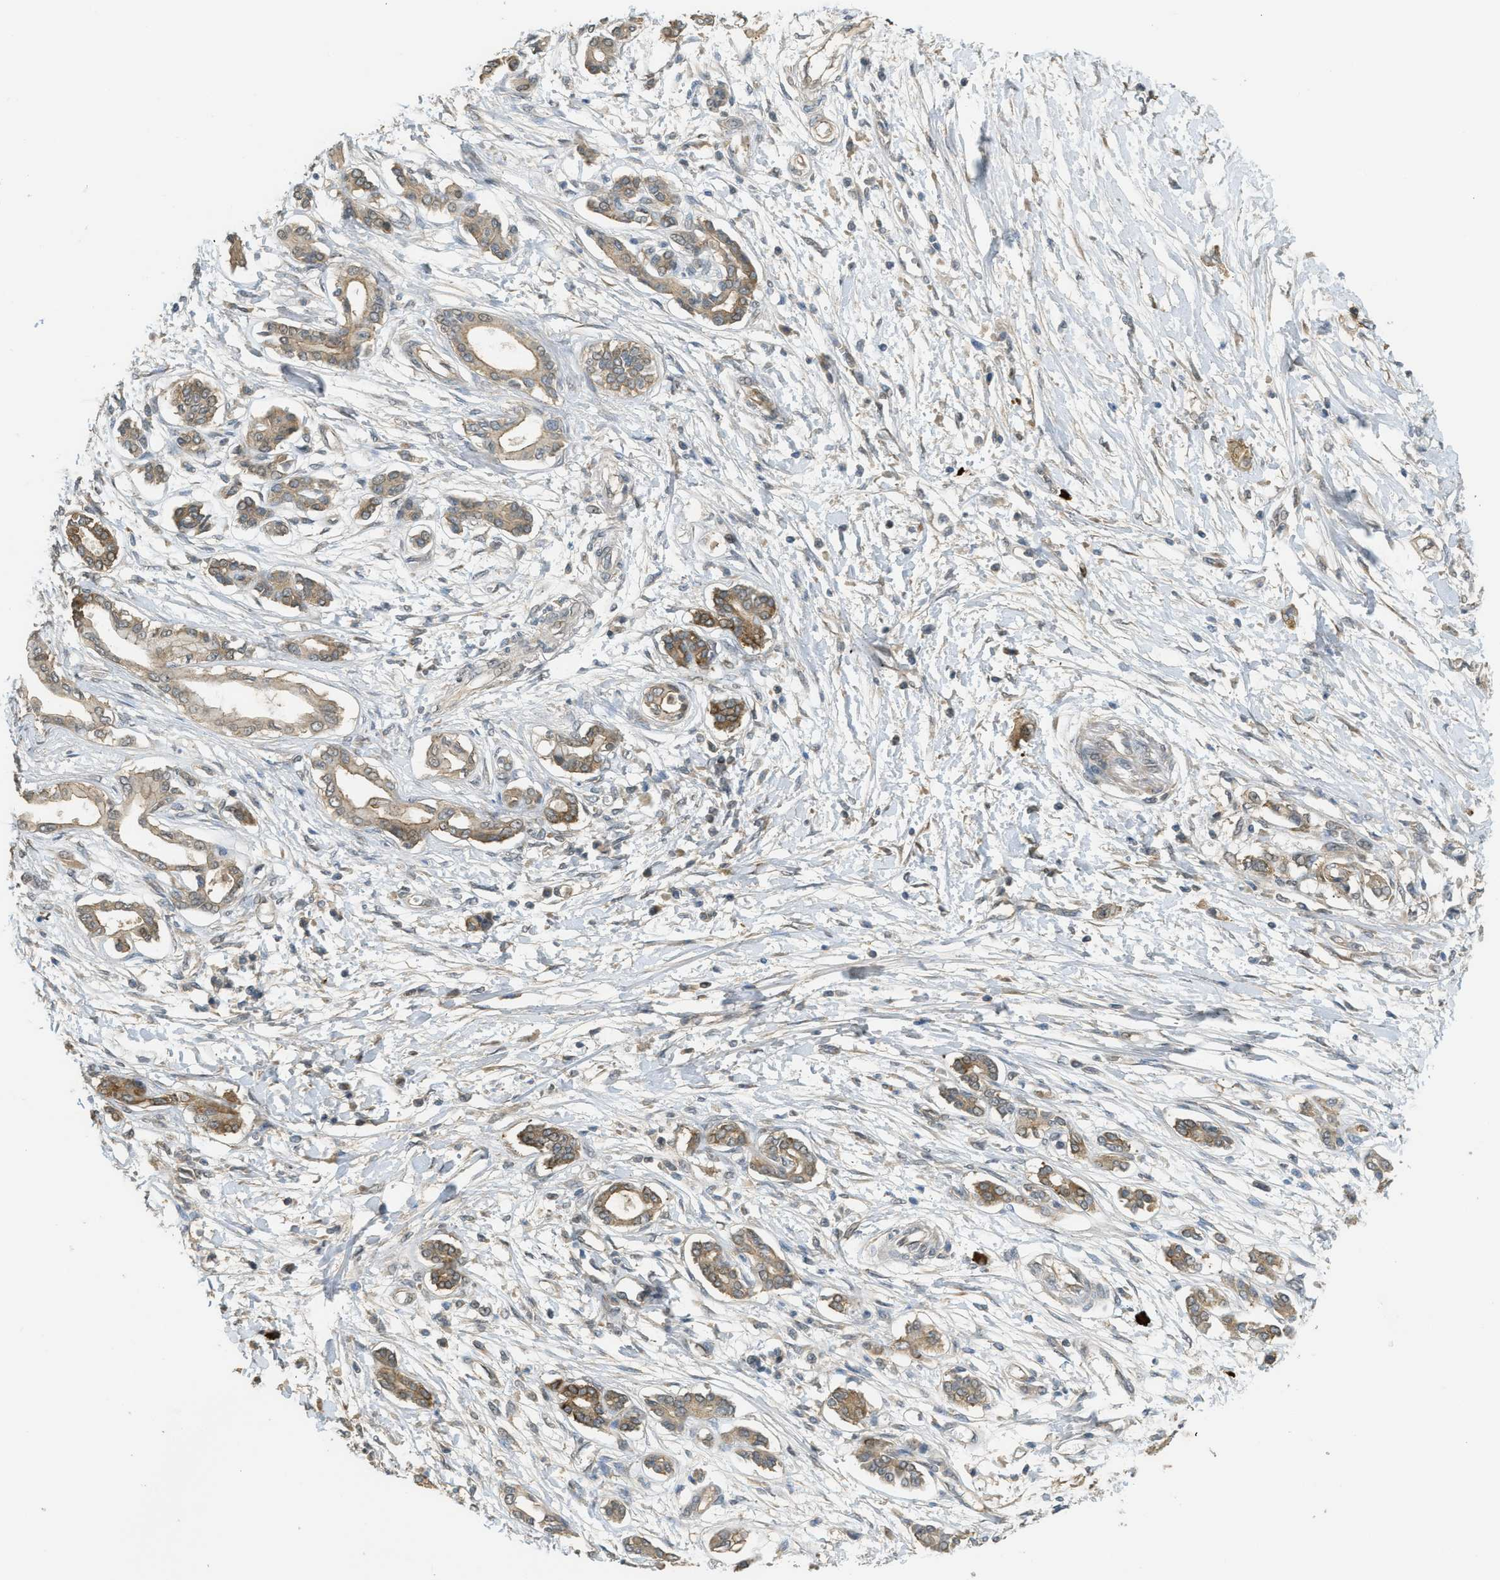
{"staining": {"intensity": "moderate", "quantity": ">75%", "location": "cytoplasmic/membranous"}, "tissue": "pancreatic cancer", "cell_type": "Tumor cells", "image_type": "cancer", "snomed": [{"axis": "morphology", "description": "Adenocarcinoma, NOS"}, {"axis": "topography", "description": "Pancreas"}], "caption": "A histopathology image of human pancreatic adenocarcinoma stained for a protein shows moderate cytoplasmic/membranous brown staining in tumor cells. Using DAB (brown) and hematoxylin (blue) stains, captured at high magnification using brightfield microscopy.", "gene": "IGF2BP2", "patient": {"sex": "male", "age": 56}}